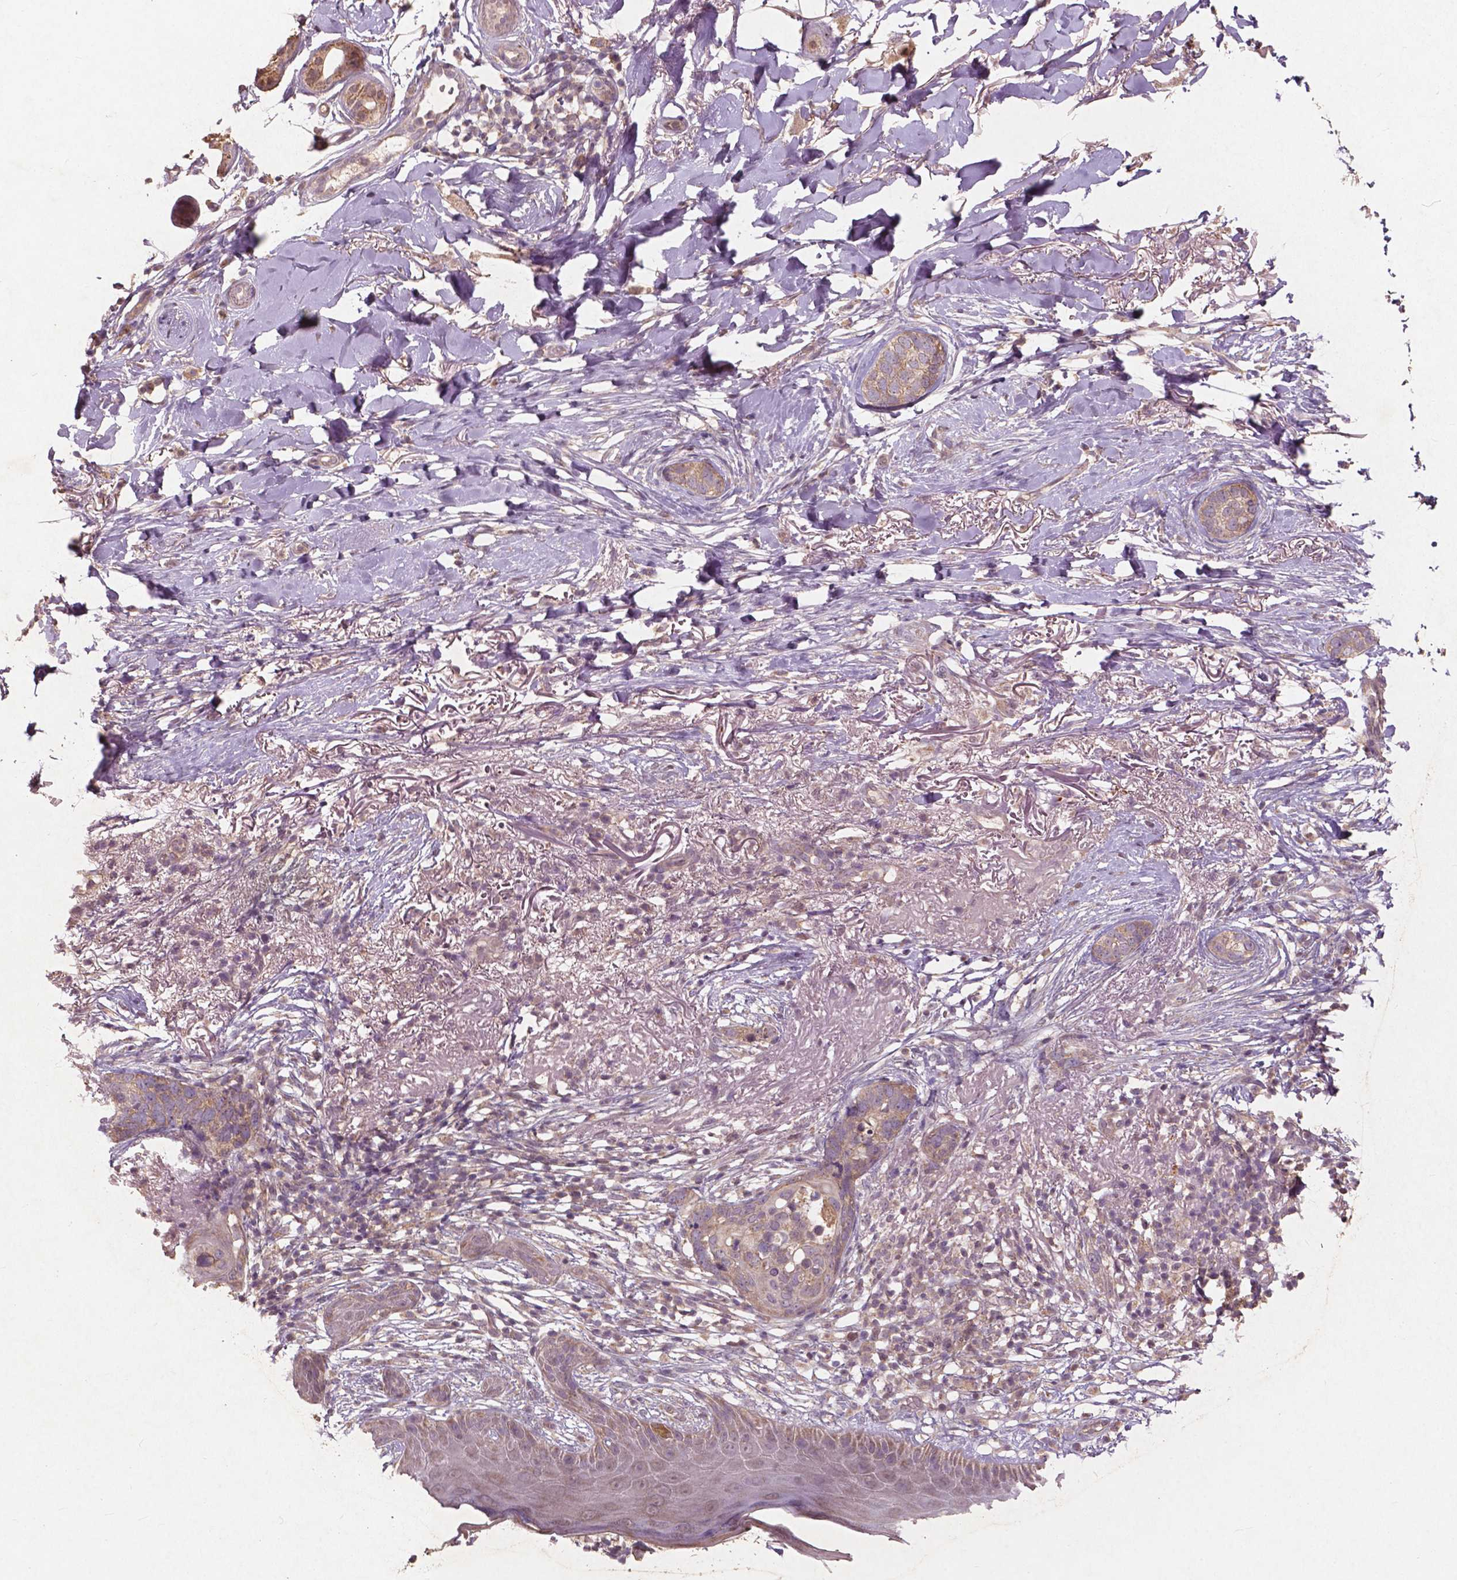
{"staining": {"intensity": "weak", "quantity": ">75%", "location": "cytoplasmic/membranous"}, "tissue": "skin cancer", "cell_type": "Tumor cells", "image_type": "cancer", "snomed": [{"axis": "morphology", "description": "Normal tissue, NOS"}, {"axis": "morphology", "description": "Basal cell carcinoma"}, {"axis": "topography", "description": "Skin"}], "caption": "An IHC photomicrograph of tumor tissue is shown. Protein staining in brown shows weak cytoplasmic/membranous positivity in skin cancer within tumor cells.", "gene": "ST6GALNAC5", "patient": {"sex": "male", "age": 84}}